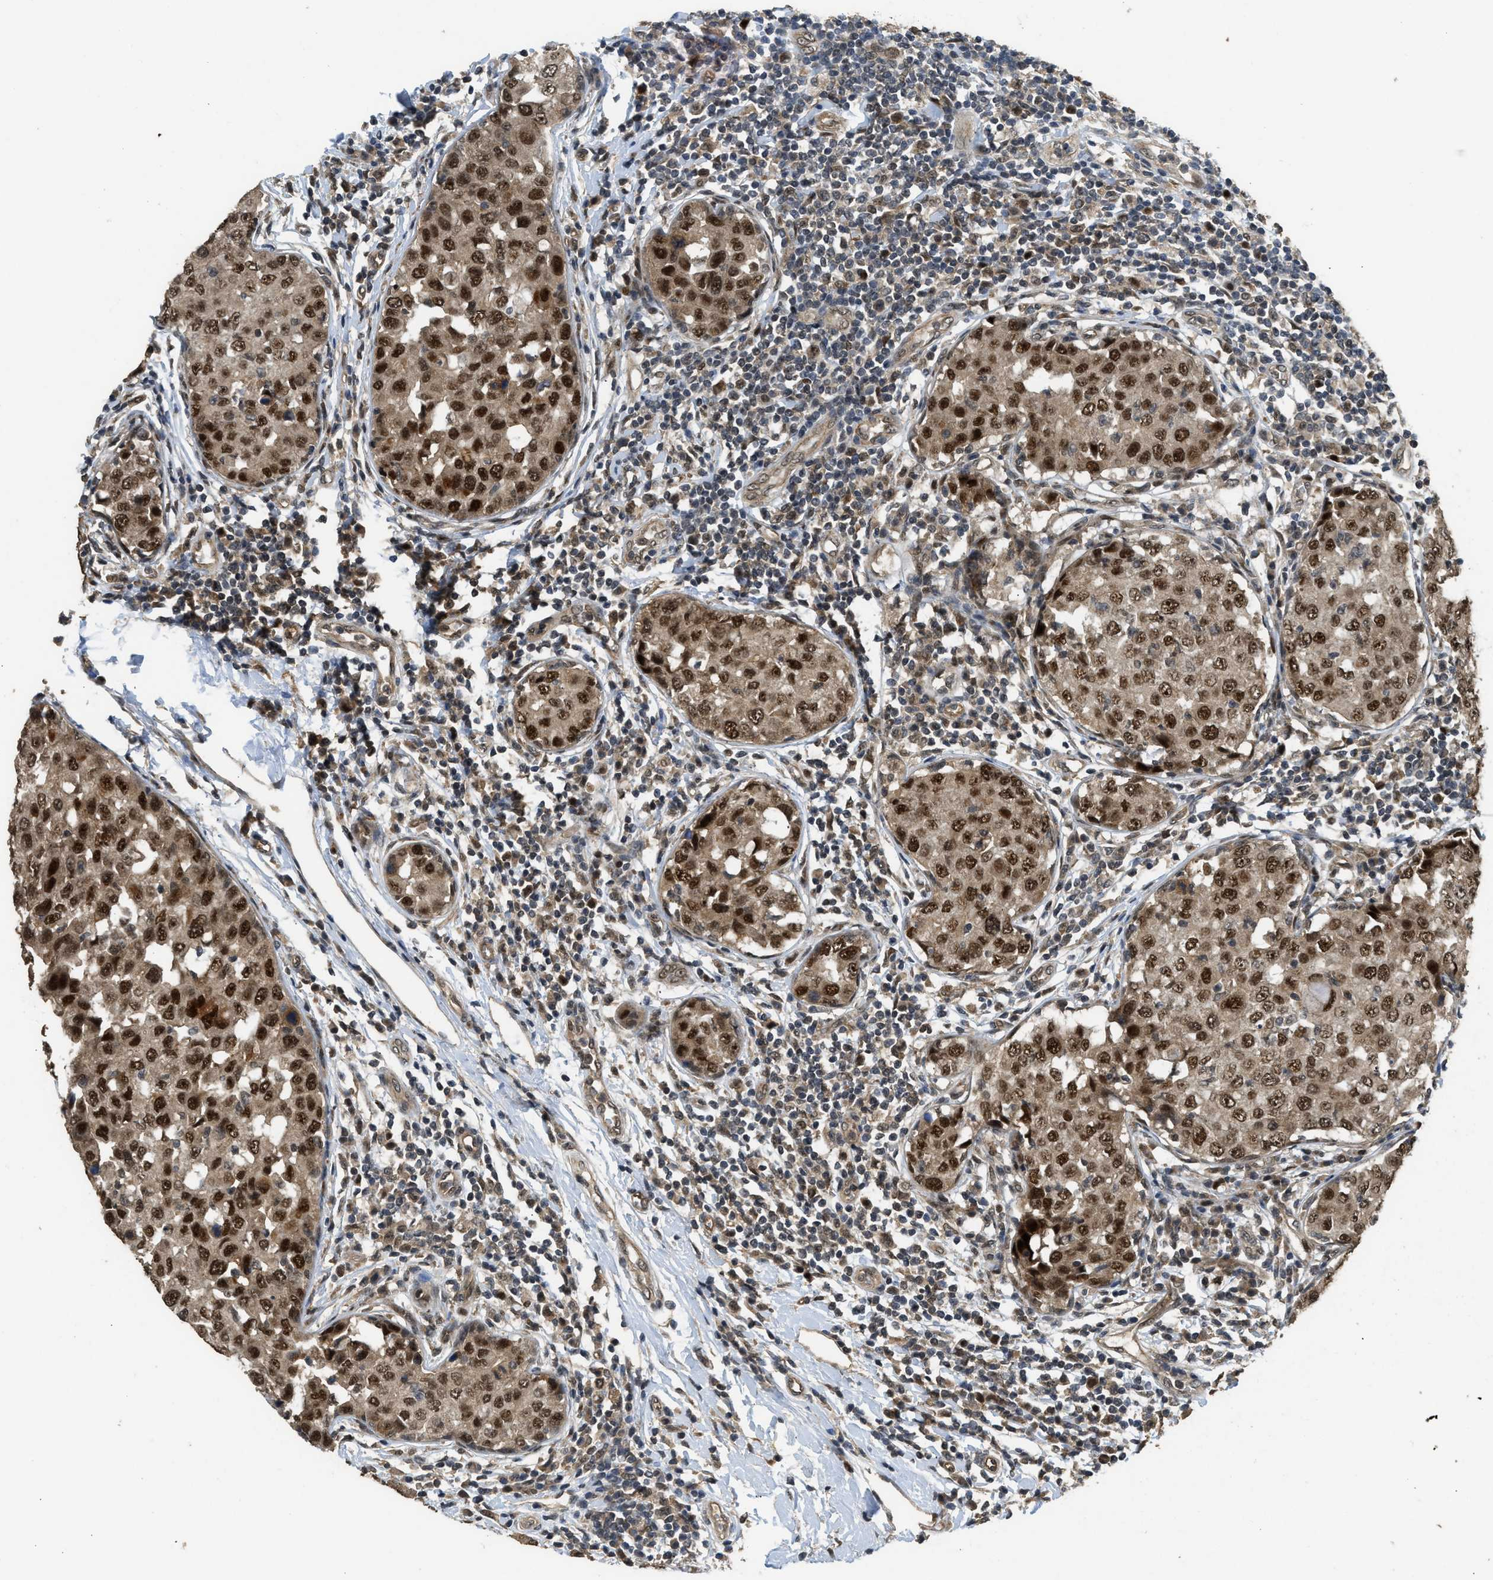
{"staining": {"intensity": "strong", "quantity": ">75%", "location": "cytoplasmic/membranous,nuclear"}, "tissue": "breast cancer", "cell_type": "Tumor cells", "image_type": "cancer", "snomed": [{"axis": "morphology", "description": "Duct carcinoma"}, {"axis": "topography", "description": "Breast"}], "caption": "A high amount of strong cytoplasmic/membranous and nuclear positivity is identified in about >75% of tumor cells in intraductal carcinoma (breast) tissue.", "gene": "GET1", "patient": {"sex": "female", "age": 27}}